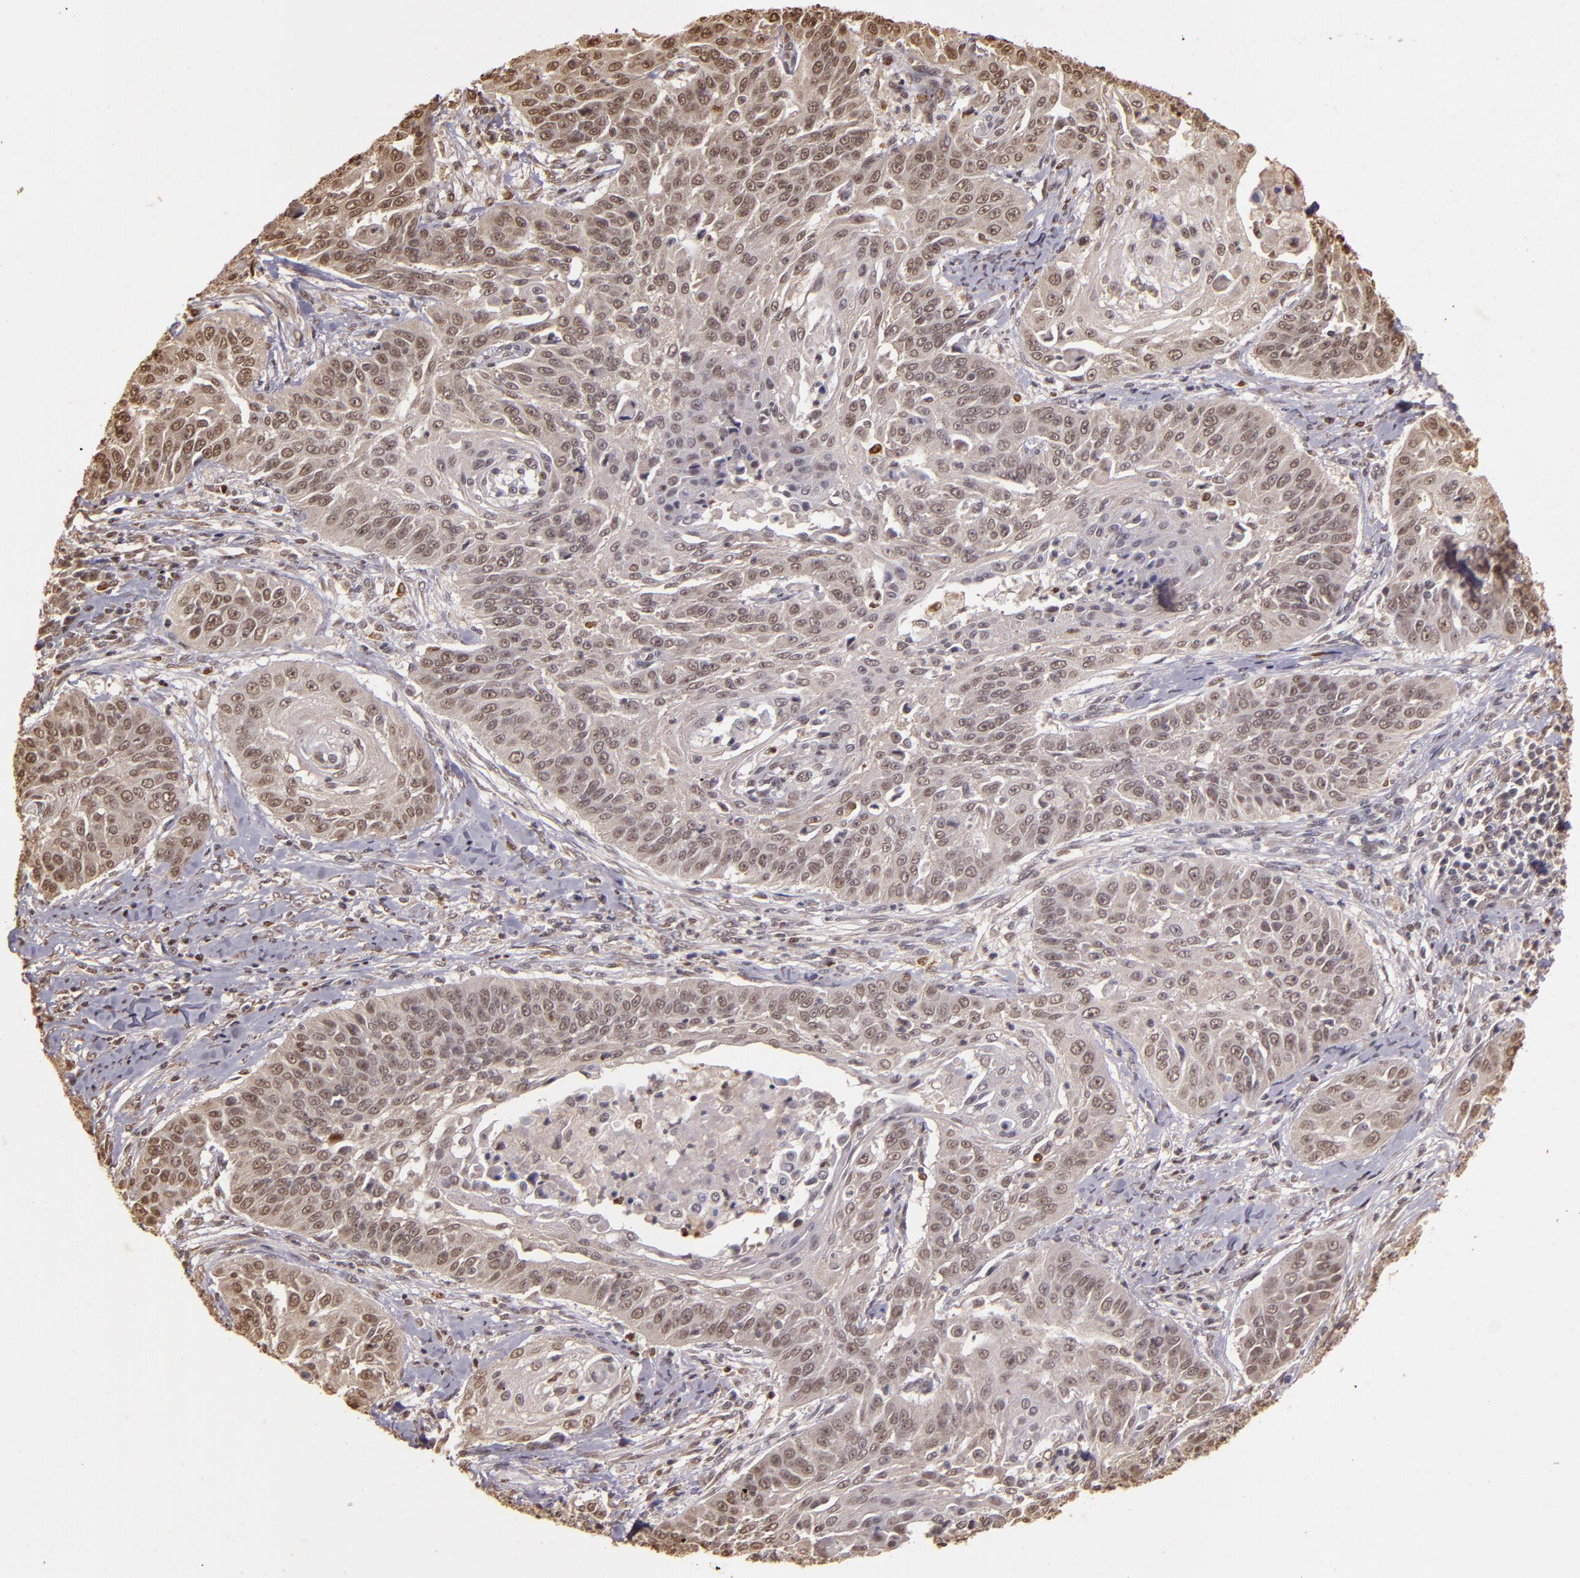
{"staining": {"intensity": "weak", "quantity": "25%-75%", "location": "cytoplasmic/membranous,nuclear"}, "tissue": "cervical cancer", "cell_type": "Tumor cells", "image_type": "cancer", "snomed": [{"axis": "morphology", "description": "Squamous cell carcinoma, NOS"}, {"axis": "topography", "description": "Cervix"}], "caption": "There is low levels of weak cytoplasmic/membranous and nuclear expression in tumor cells of squamous cell carcinoma (cervical), as demonstrated by immunohistochemical staining (brown color).", "gene": "CUL1", "patient": {"sex": "female", "age": 64}}